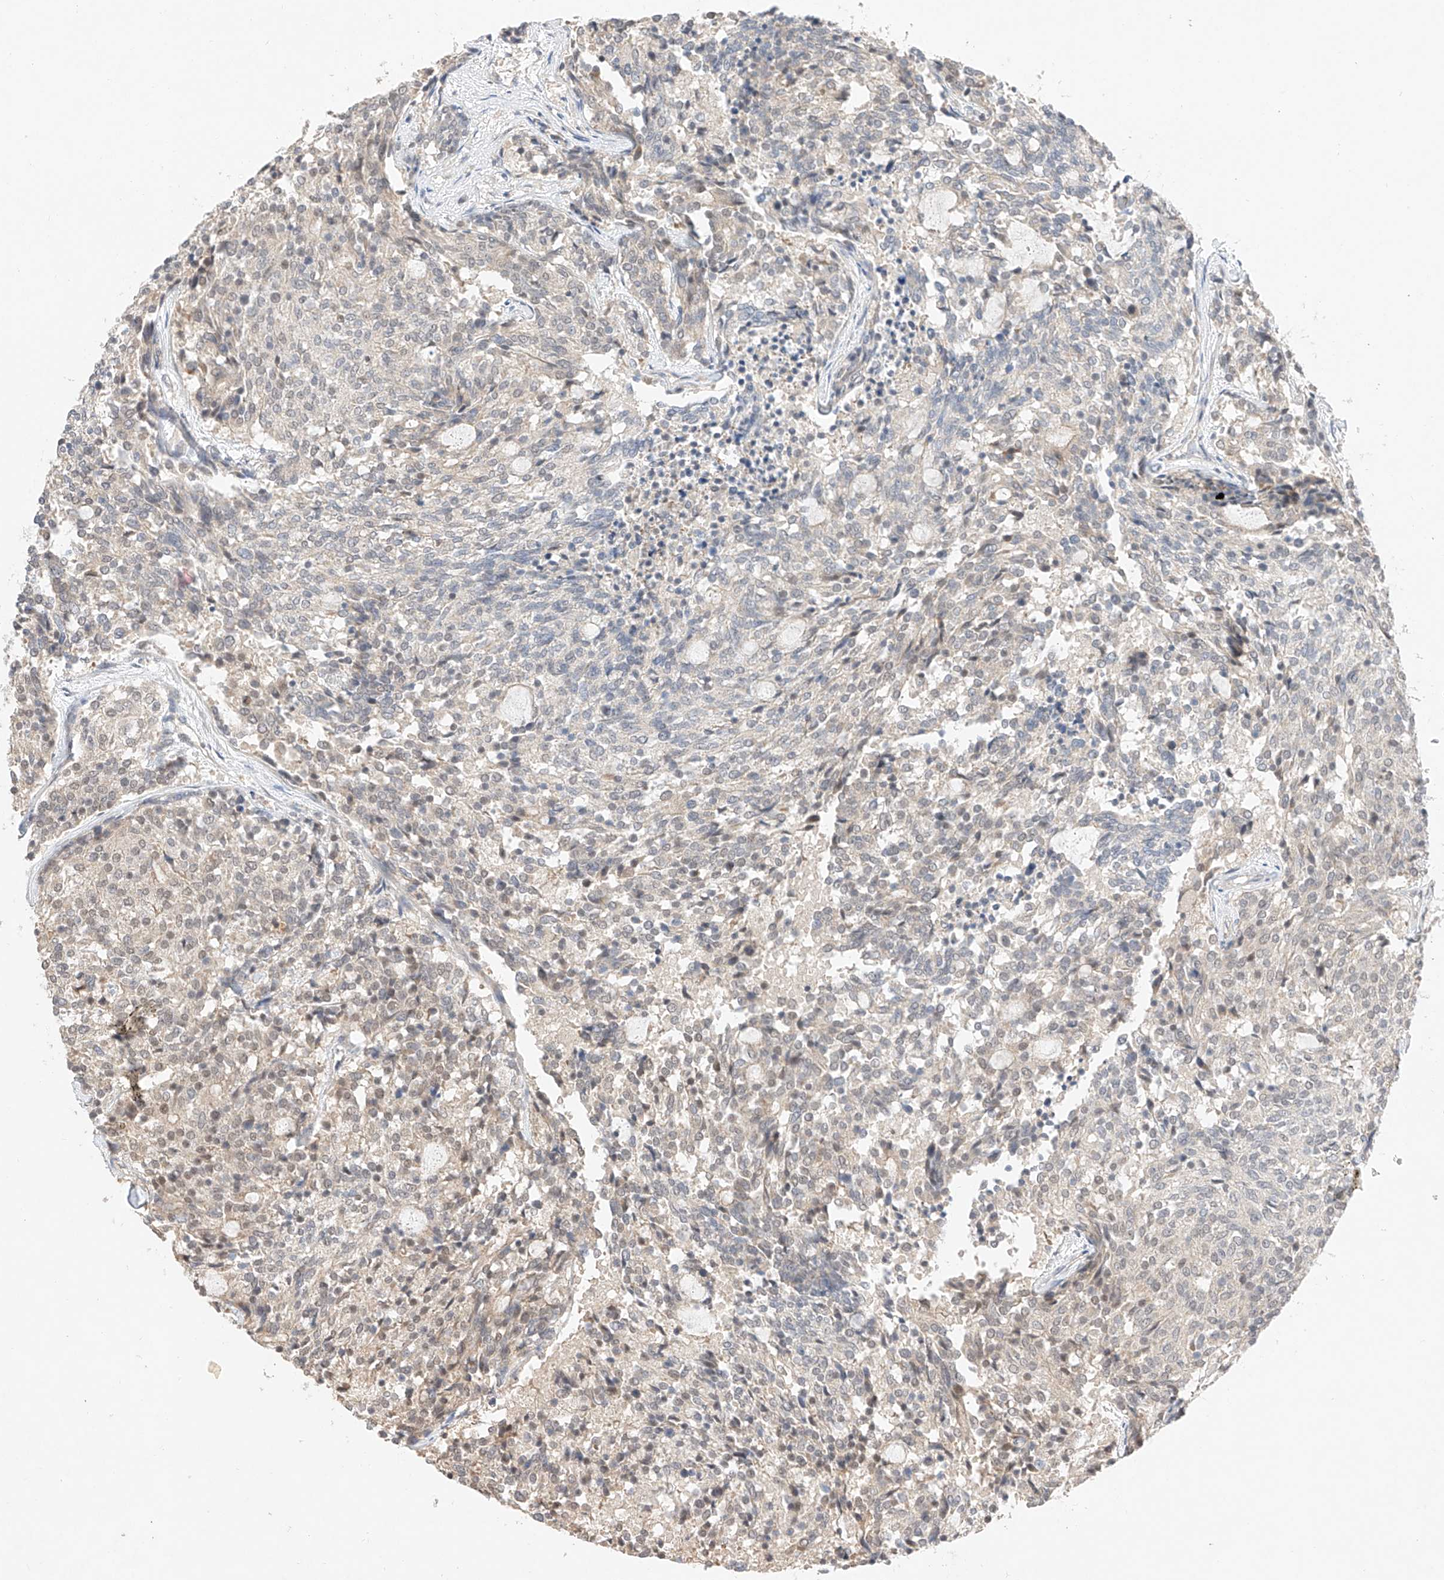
{"staining": {"intensity": "negative", "quantity": "none", "location": "none"}, "tissue": "carcinoid", "cell_type": "Tumor cells", "image_type": "cancer", "snomed": [{"axis": "morphology", "description": "Carcinoid, malignant, NOS"}, {"axis": "topography", "description": "Pancreas"}], "caption": "The micrograph reveals no significant staining in tumor cells of malignant carcinoid.", "gene": "IL22RA2", "patient": {"sex": "female", "age": 54}}